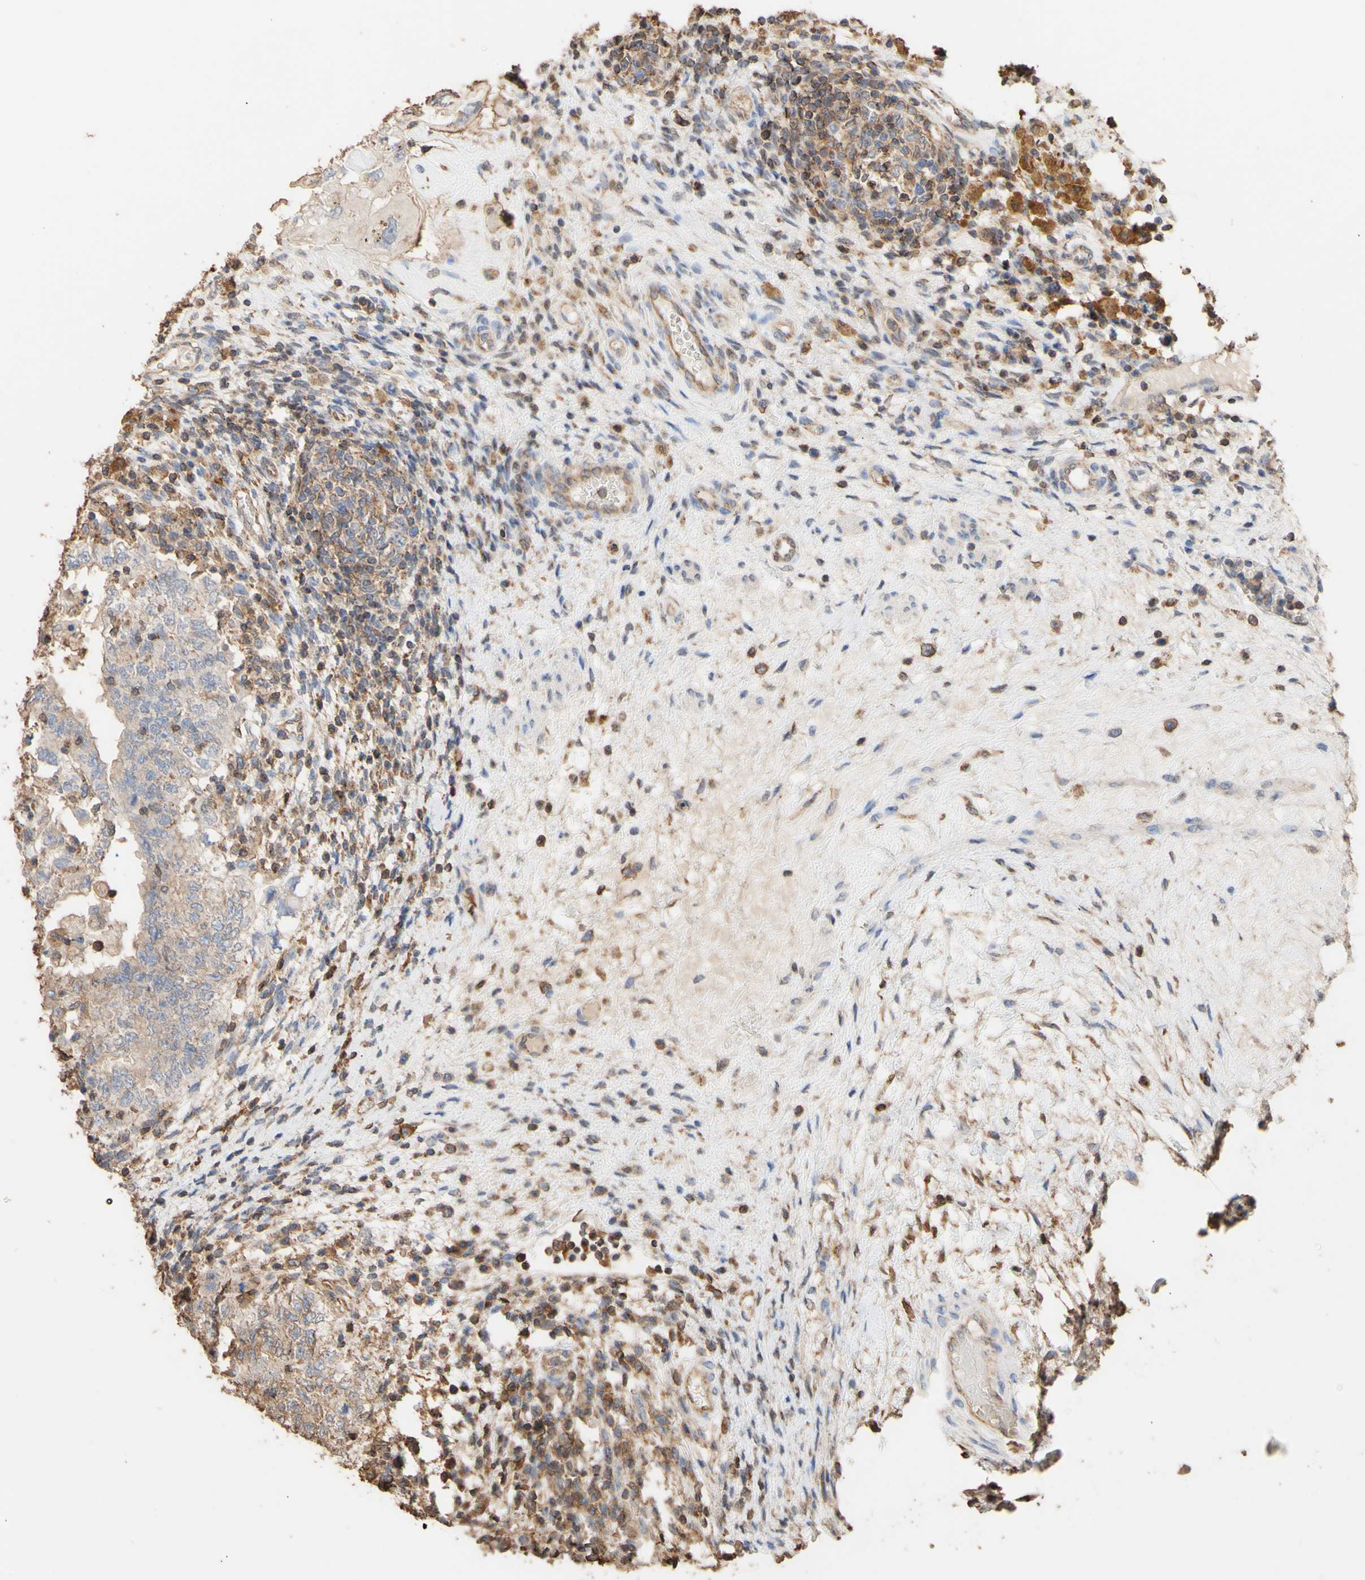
{"staining": {"intensity": "weak", "quantity": ">75%", "location": "cytoplasmic/membranous"}, "tissue": "testis cancer", "cell_type": "Tumor cells", "image_type": "cancer", "snomed": [{"axis": "morphology", "description": "Carcinoma, Embryonal, NOS"}, {"axis": "topography", "description": "Testis"}], "caption": "Approximately >75% of tumor cells in human embryonal carcinoma (testis) exhibit weak cytoplasmic/membranous protein staining as visualized by brown immunohistochemical staining.", "gene": "ALDH9A1", "patient": {"sex": "male", "age": 26}}